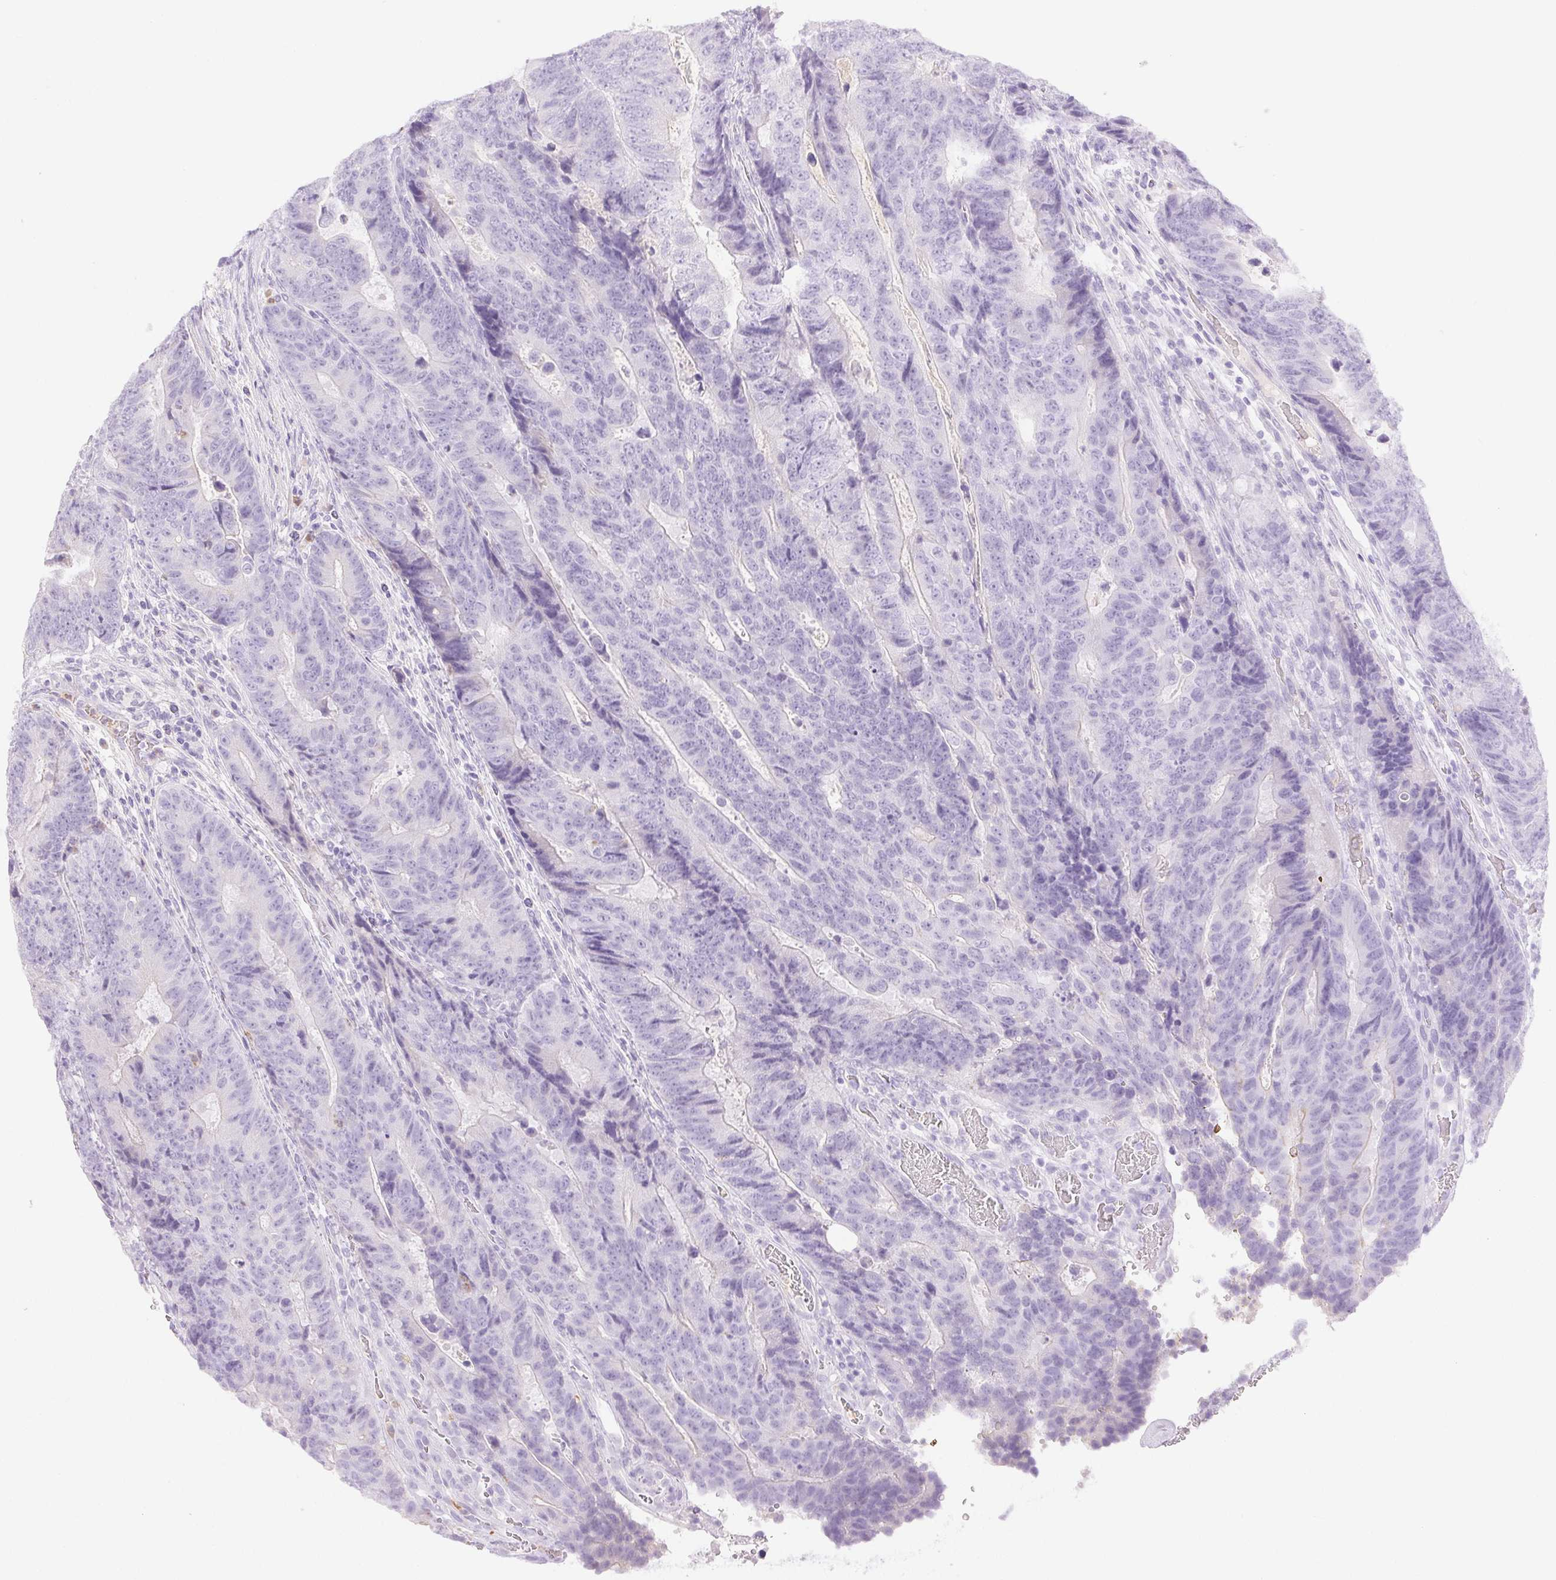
{"staining": {"intensity": "negative", "quantity": "none", "location": "none"}, "tissue": "colorectal cancer", "cell_type": "Tumor cells", "image_type": "cancer", "snomed": [{"axis": "morphology", "description": "Adenocarcinoma, NOS"}, {"axis": "topography", "description": "Colon"}], "caption": "This is an IHC image of colorectal adenocarcinoma. There is no expression in tumor cells.", "gene": "EMX2", "patient": {"sex": "female", "age": 48}}